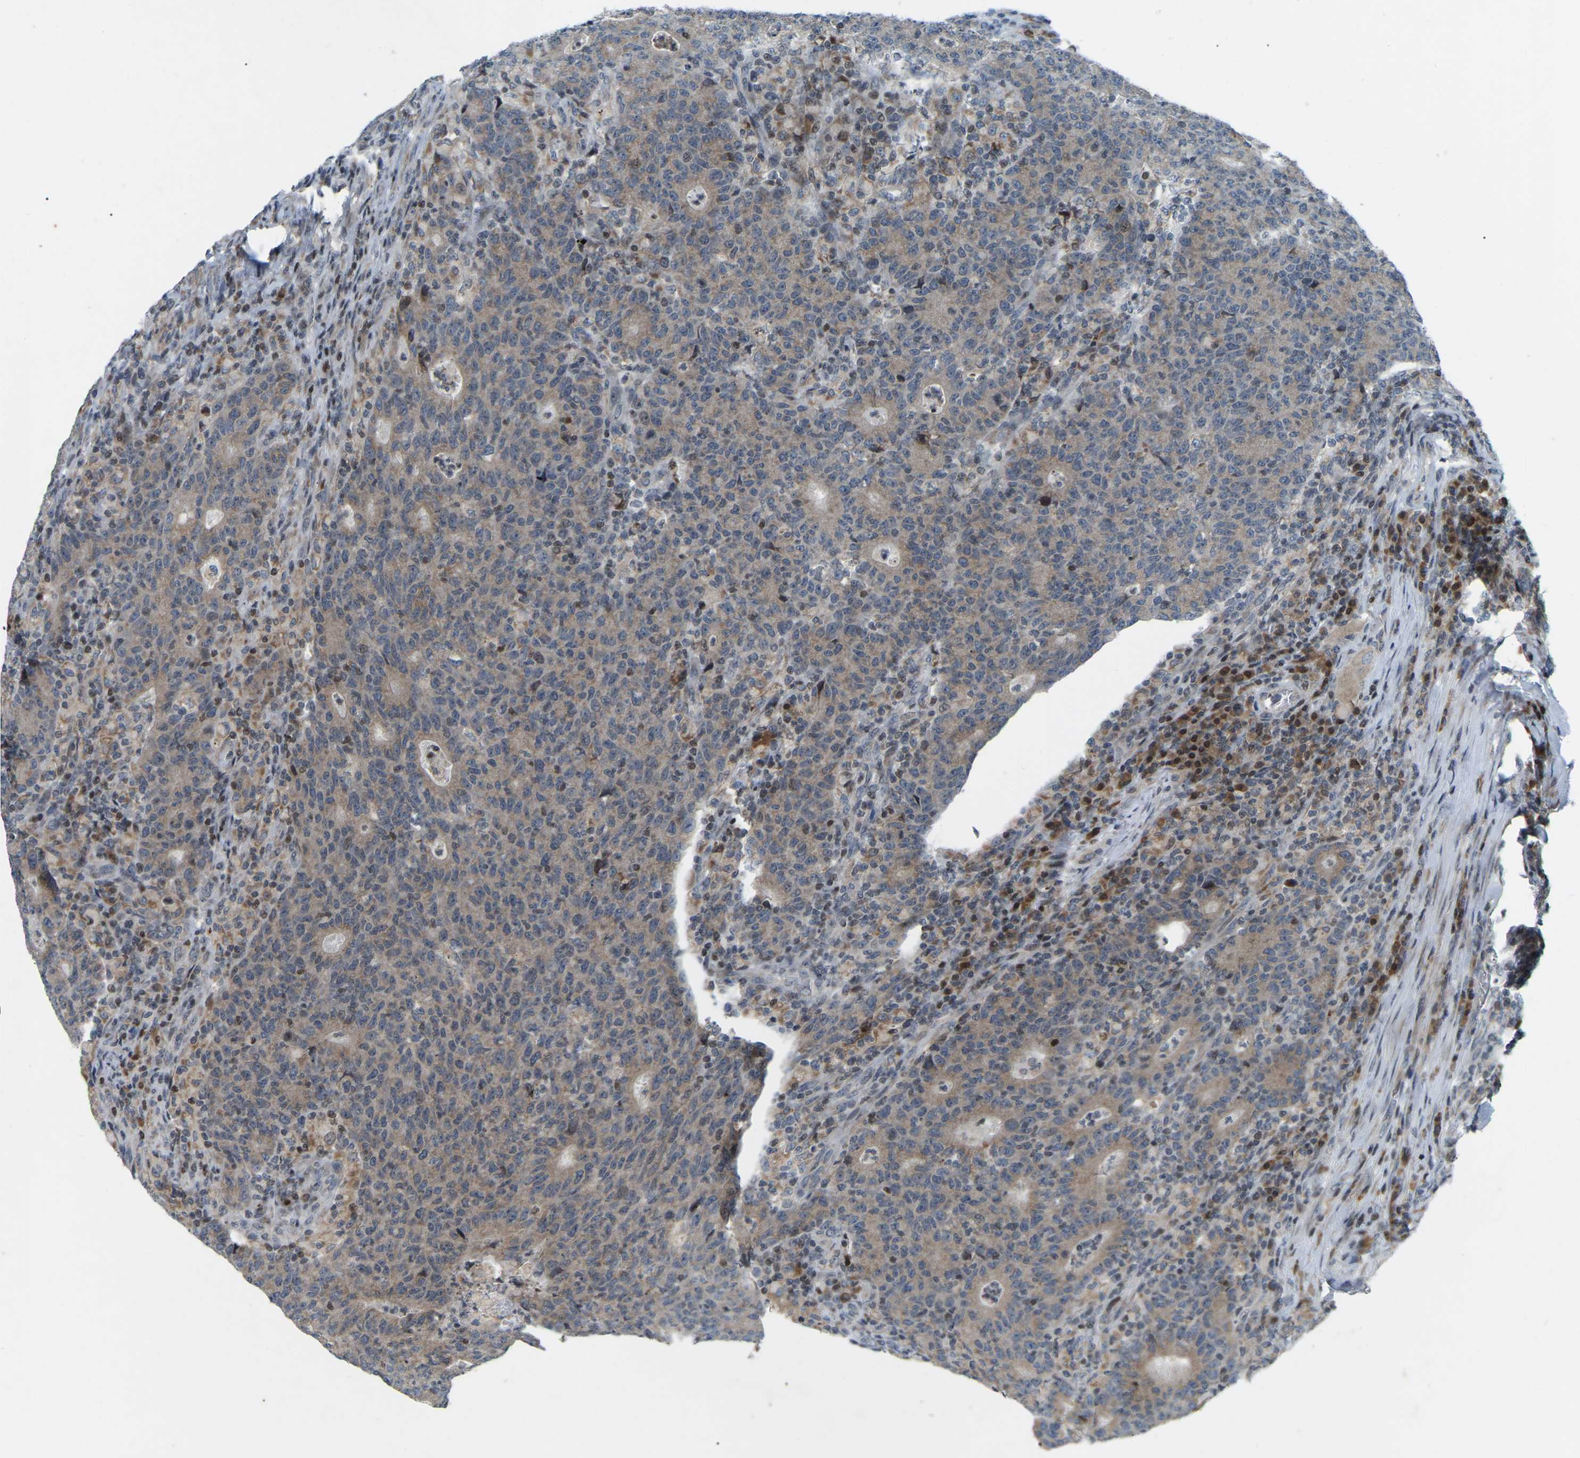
{"staining": {"intensity": "weak", "quantity": ">75%", "location": "cytoplasmic/membranous"}, "tissue": "colorectal cancer", "cell_type": "Tumor cells", "image_type": "cancer", "snomed": [{"axis": "morphology", "description": "Adenocarcinoma, NOS"}, {"axis": "topography", "description": "Colon"}], "caption": "Weak cytoplasmic/membranous staining for a protein is seen in approximately >75% of tumor cells of colorectal cancer (adenocarcinoma) using immunohistochemistry.", "gene": "PARL", "patient": {"sex": "female", "age": 75}}